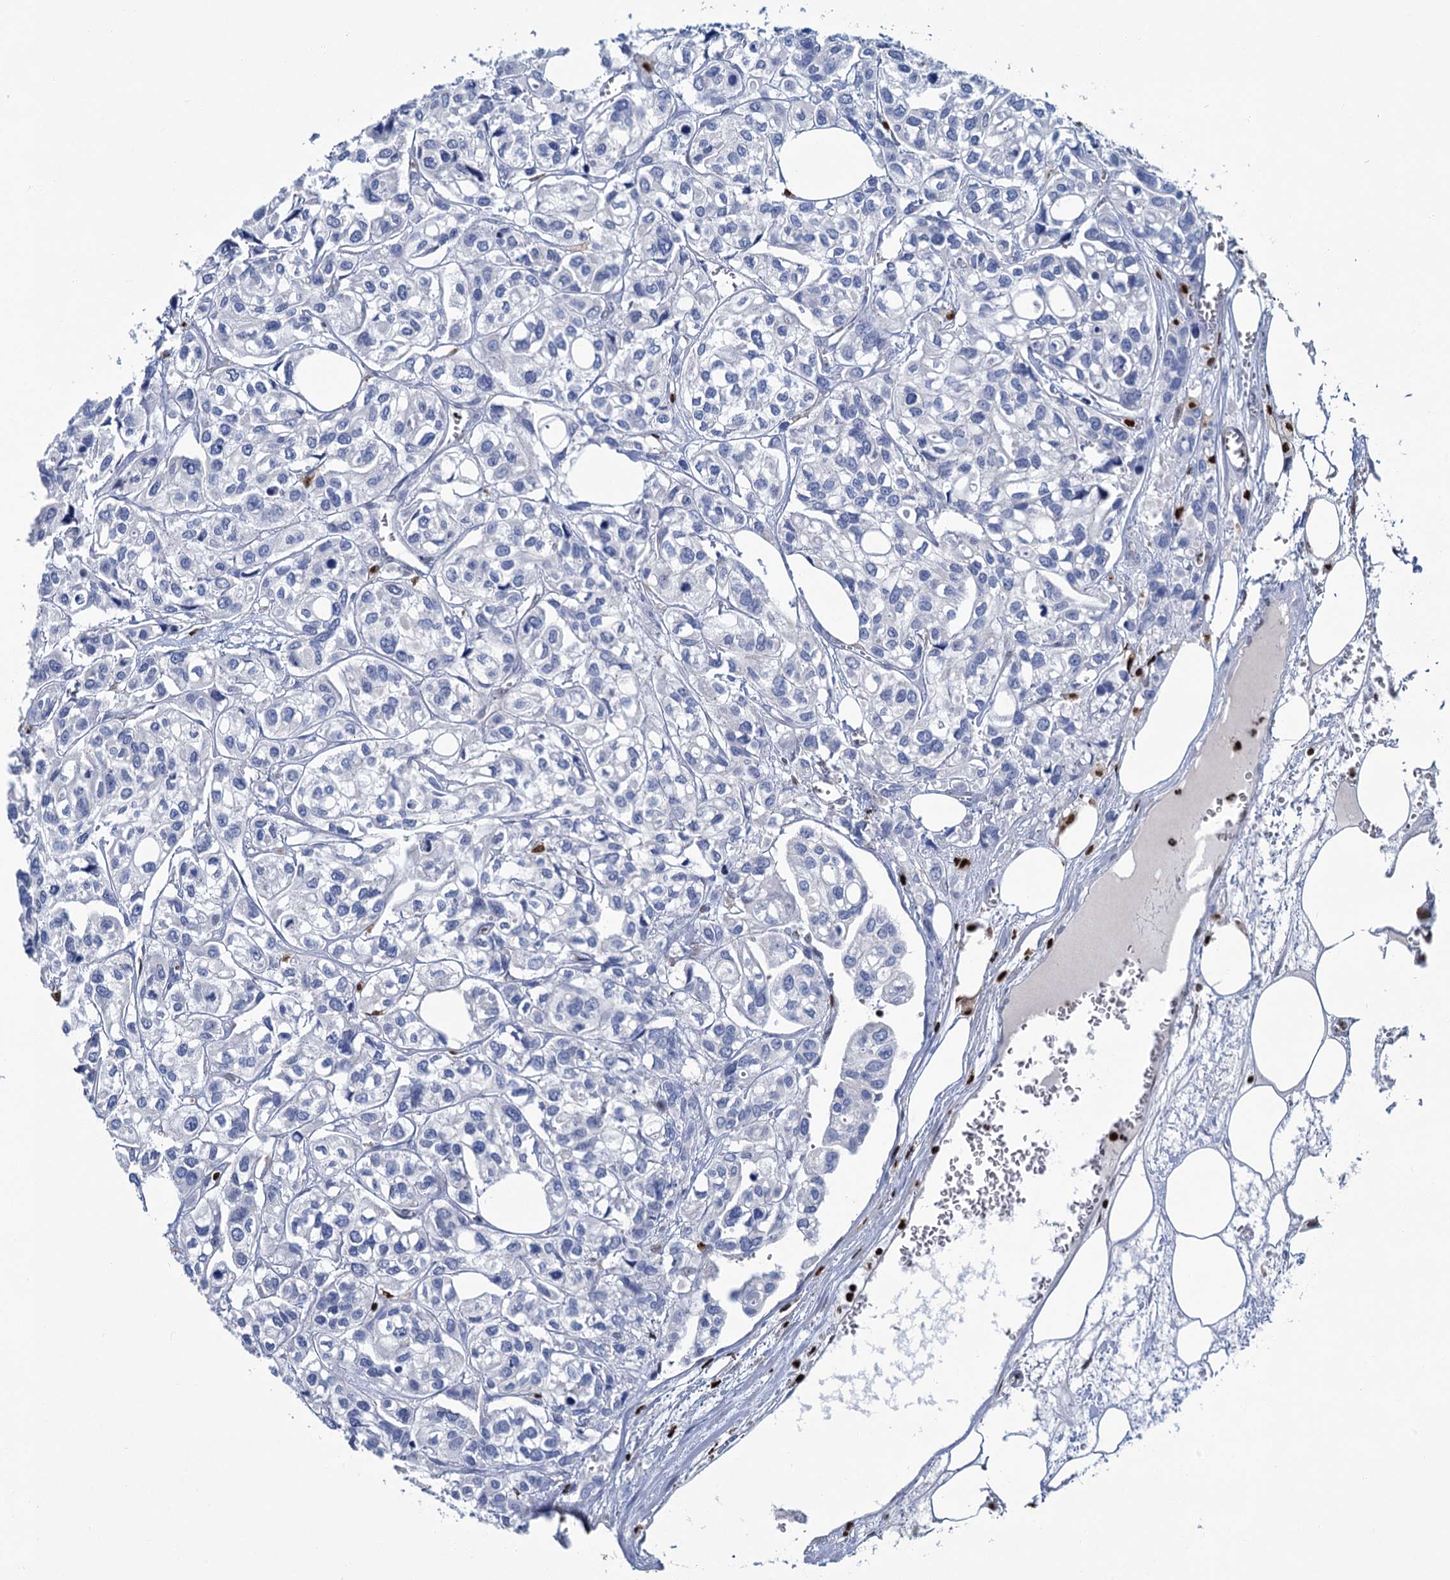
{"staining": {"intensity": "negative", "quantity": "none", "location": "none"}, "tissue": "urothelial cancer", "cell_type": "Tumor cells", "image_type": "cancer", "snomed": [{"axis": "morphology", "description": "Urothelial carcinoma, High grade"}, {"axis": "topography", "description": "Urinary bladder"}], "caption": "An immunohistochemistry (IHC) photomicrograph of high-grade urothelial carcinoma is shown. There is no staining in tumor cells of high-grade urothelial carcinoma. (DAB IHC, high magnification).", "gene": "CELF2", "patient": {"sex": "male", "age": 67}}